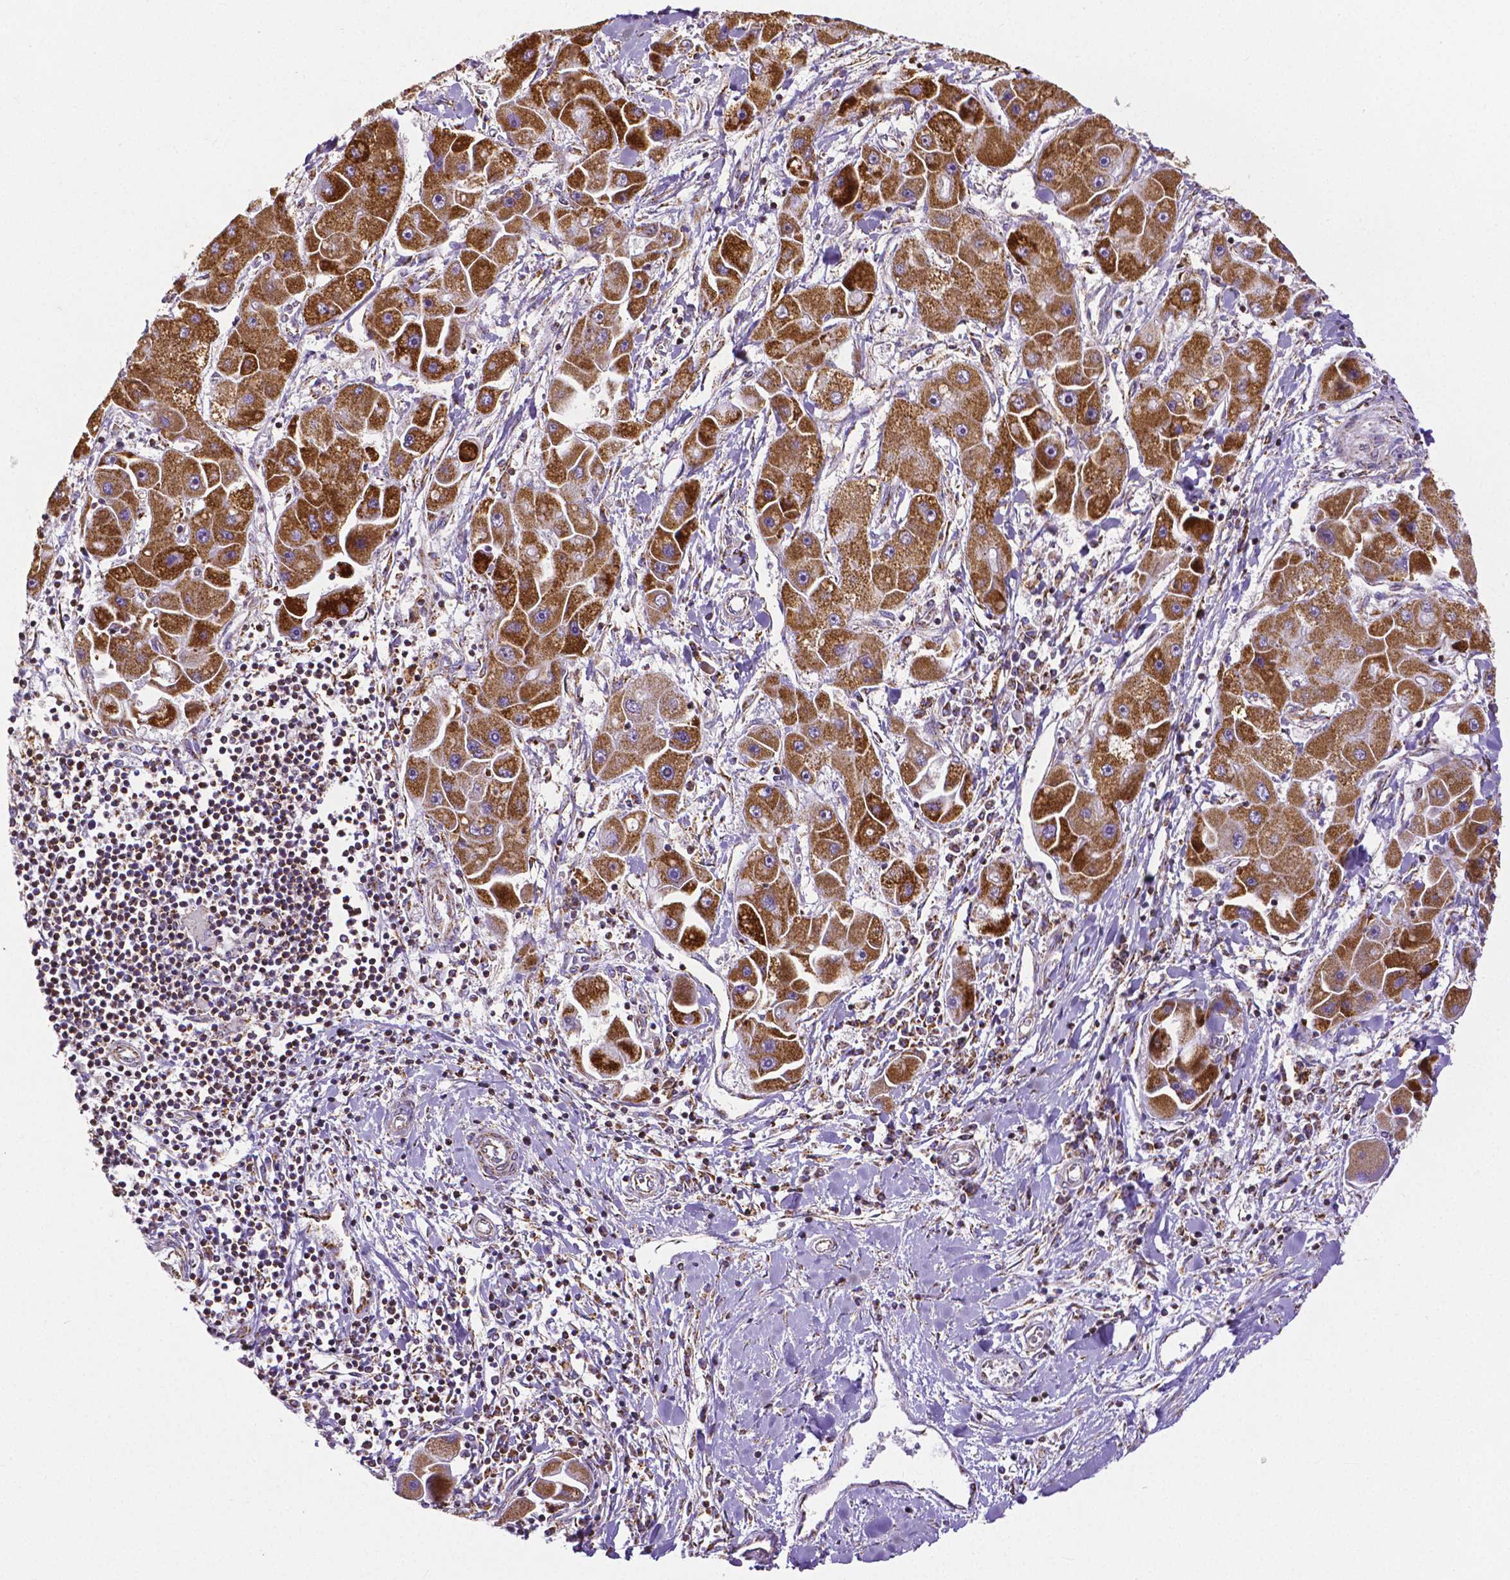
{"staining": {"intensity": "strong", "quantity": ">75%", "location": "cytoplasmic/membranous"}, "tissue": "liver cancer", "cell_type": "Tumor cells", "image_type": "cancer", "snomed": [{"axis": "morphology", "description": "Carcinoma, Hepatocellular, NOS"}, {"axis": "topography", "description": "Liver"}], "caption": "Strong cytoplasmic/membranous positivity is seen in approximately >75% of tumor cells in hepatocellular carcinoma (liver).", "gene": "MACC1", "patient": {"sex": "male", "age": 24}}